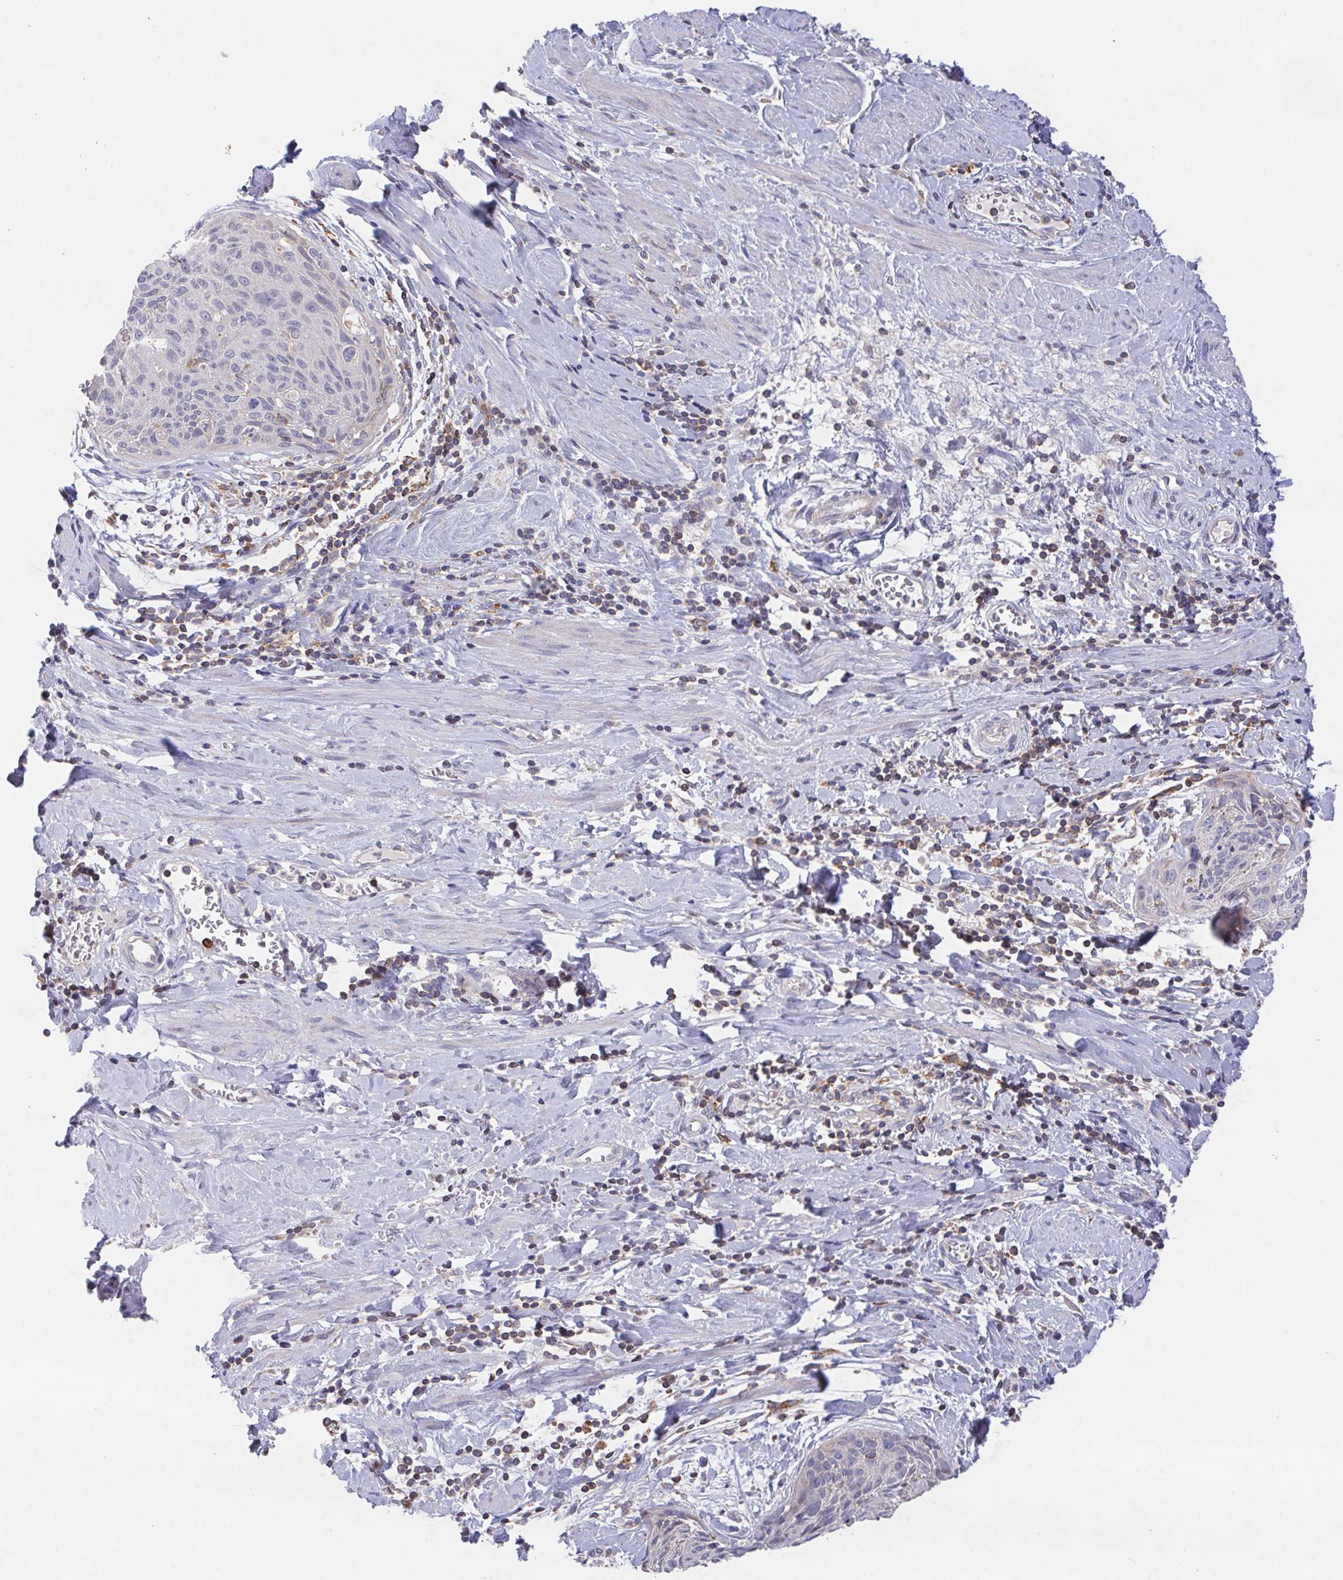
{"staining": {"intensity": "negative", "quantity": "none", "location": "none"}, "tissue": "cervical cancer", "cell_type": "Tumor cells", "image_type": "cancer", "snomed": [{"axis": "morphology", "description": "Squamous cell carcinoma, NOS"}, {"axis": "topography", "description": "Cervix"}], "caption": "Immunohistochemistry (IHC) photomicrograph of cervical cancer (squamous cell carcinoma) stained for a protein (brown), which shows no positivity in tumor cells. (DAB immunohistochemistry (IHC) with hematoxylin counter stain).", "gene": "FAM241A", "patient": {"sex": "female", "age": 55}}